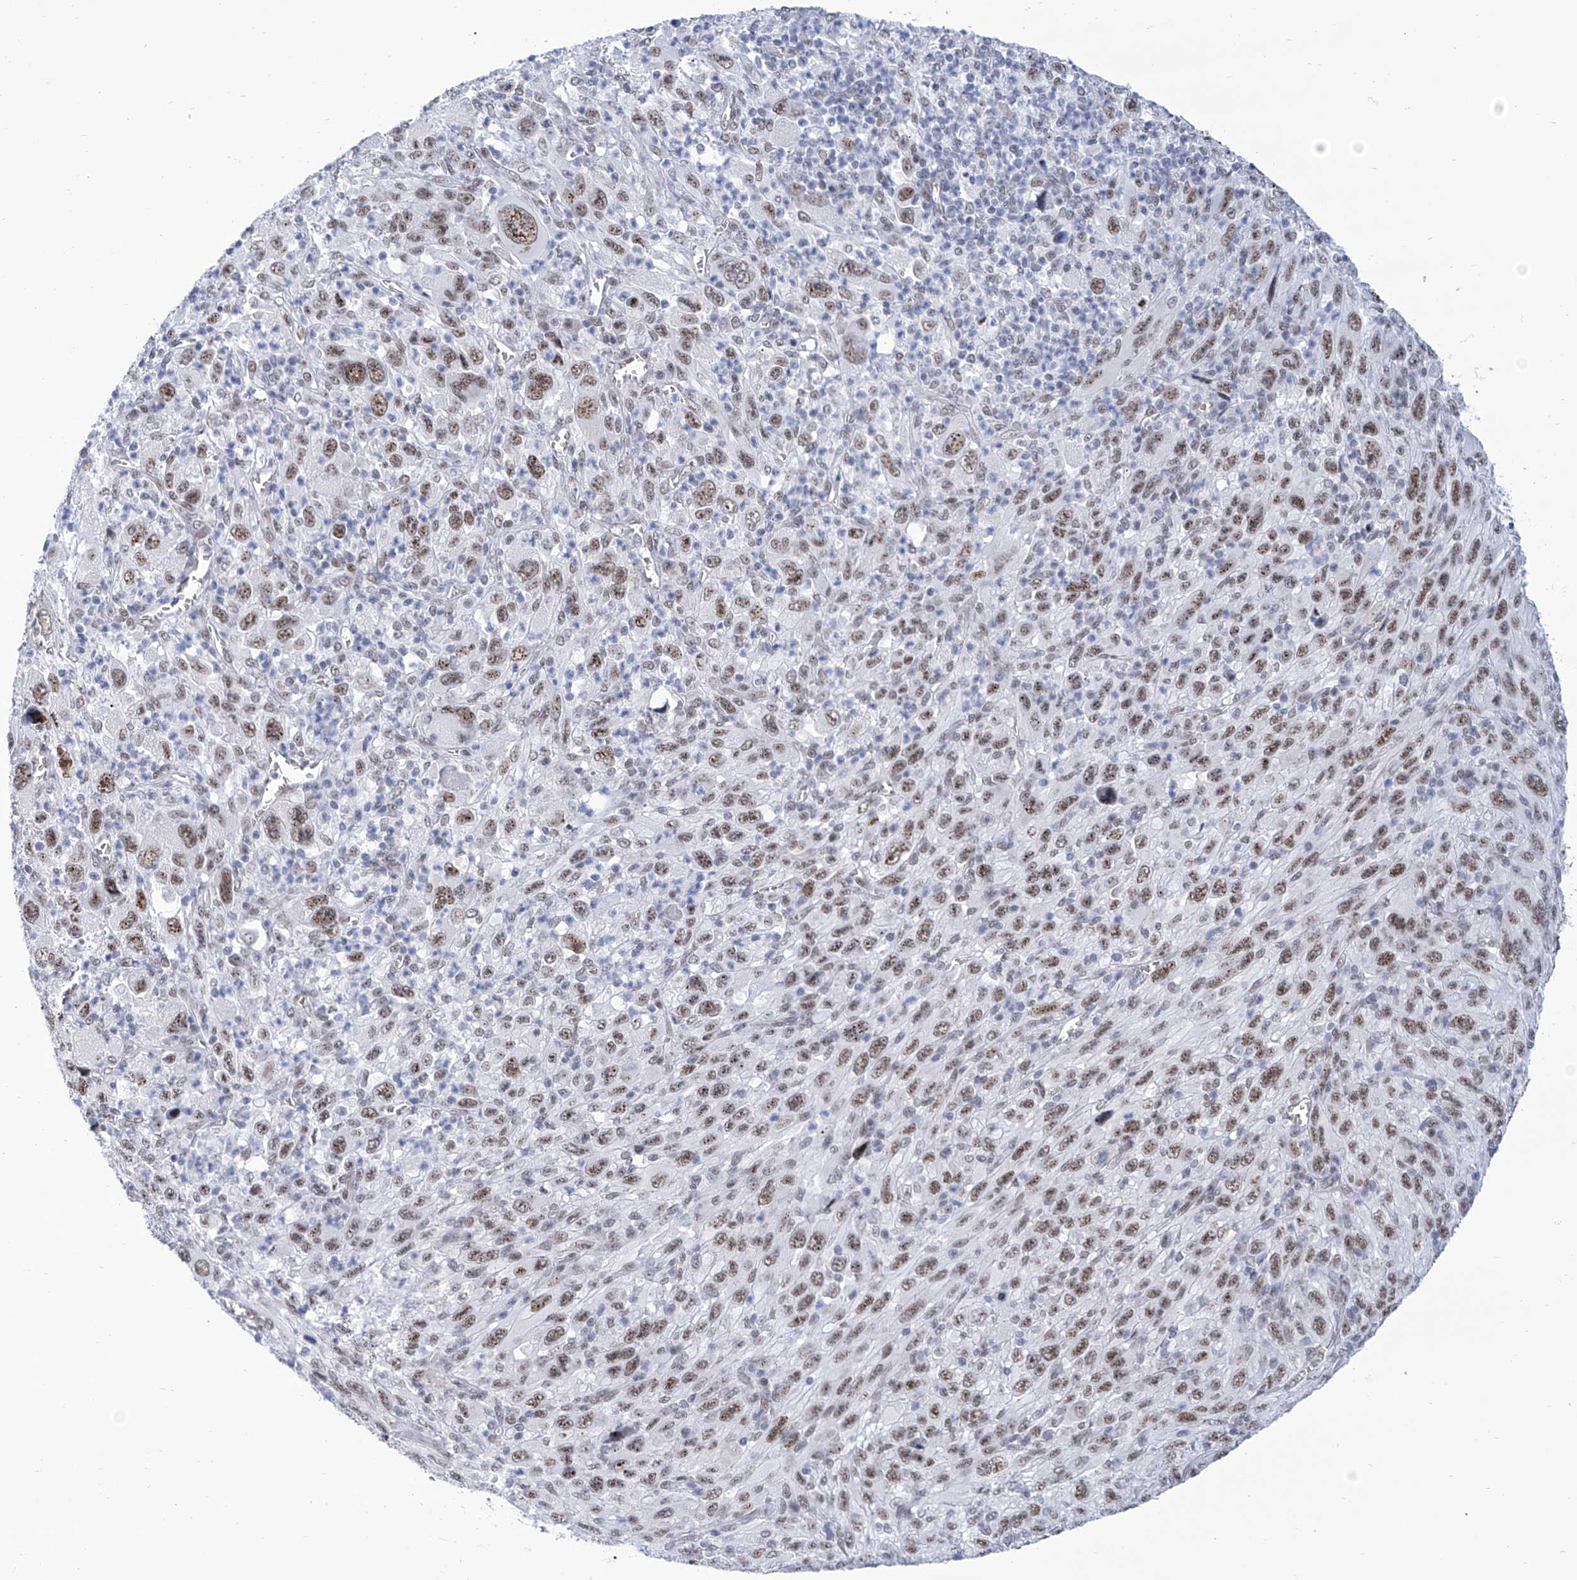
{"staining": {"intensity": "moderate", "quantity": ">75%", "location": "nuclear"}, "tissue": "melanoma", "cell_type": "Tumor cells", "image_type": "cancer", "snomed": [{"axis": "morphology", "description": "Malignant melanoma, Metastatic site"}, {"axis": "topography", "description": "Skin"}], "caption": "Human melanoma stained with a brown dye demonstrates moderate nuclear positive positivity in about >75% of tumor cells.", "gene": "SART1", "patient": {"sex": "female", "age": 56}}